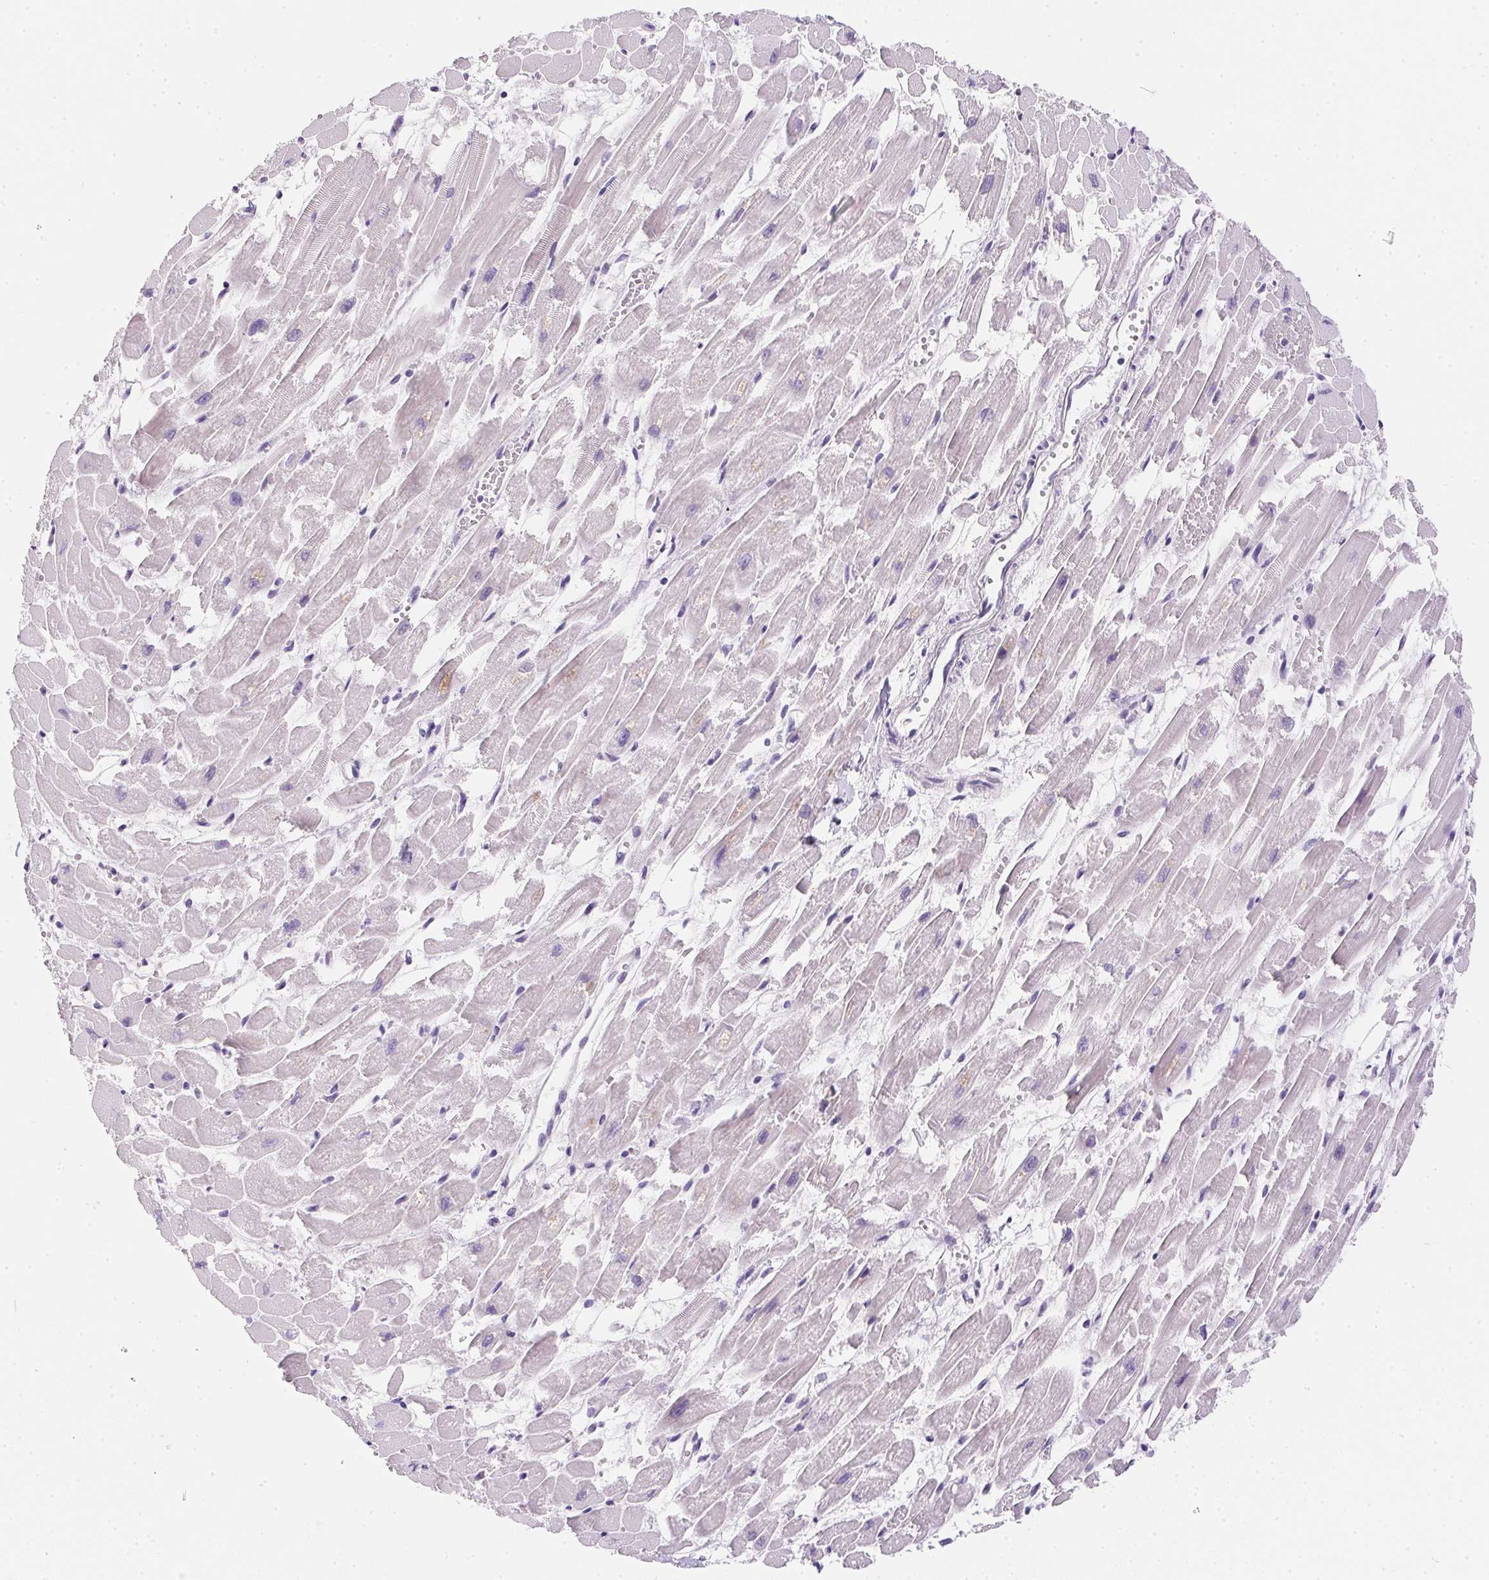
{"staining": {"intensity": "negative", "quantity": "none", "location": "none"}, "tissue": "heart muscle", "cell_type": "Cardiomyocytes", "image_type": "normal", "snomed": [{"axis": "morphology", "description": "Normal tissue, NOS"}, {"axis": "topography", "description": "Heart"}], "caption": "This is an immunohistochemistry photomicrograph of normal heart muscle. There is no positivity in cardiomyocytes.", "gene": "AQP5", "patient": {"sex": "female", "age": 52}}